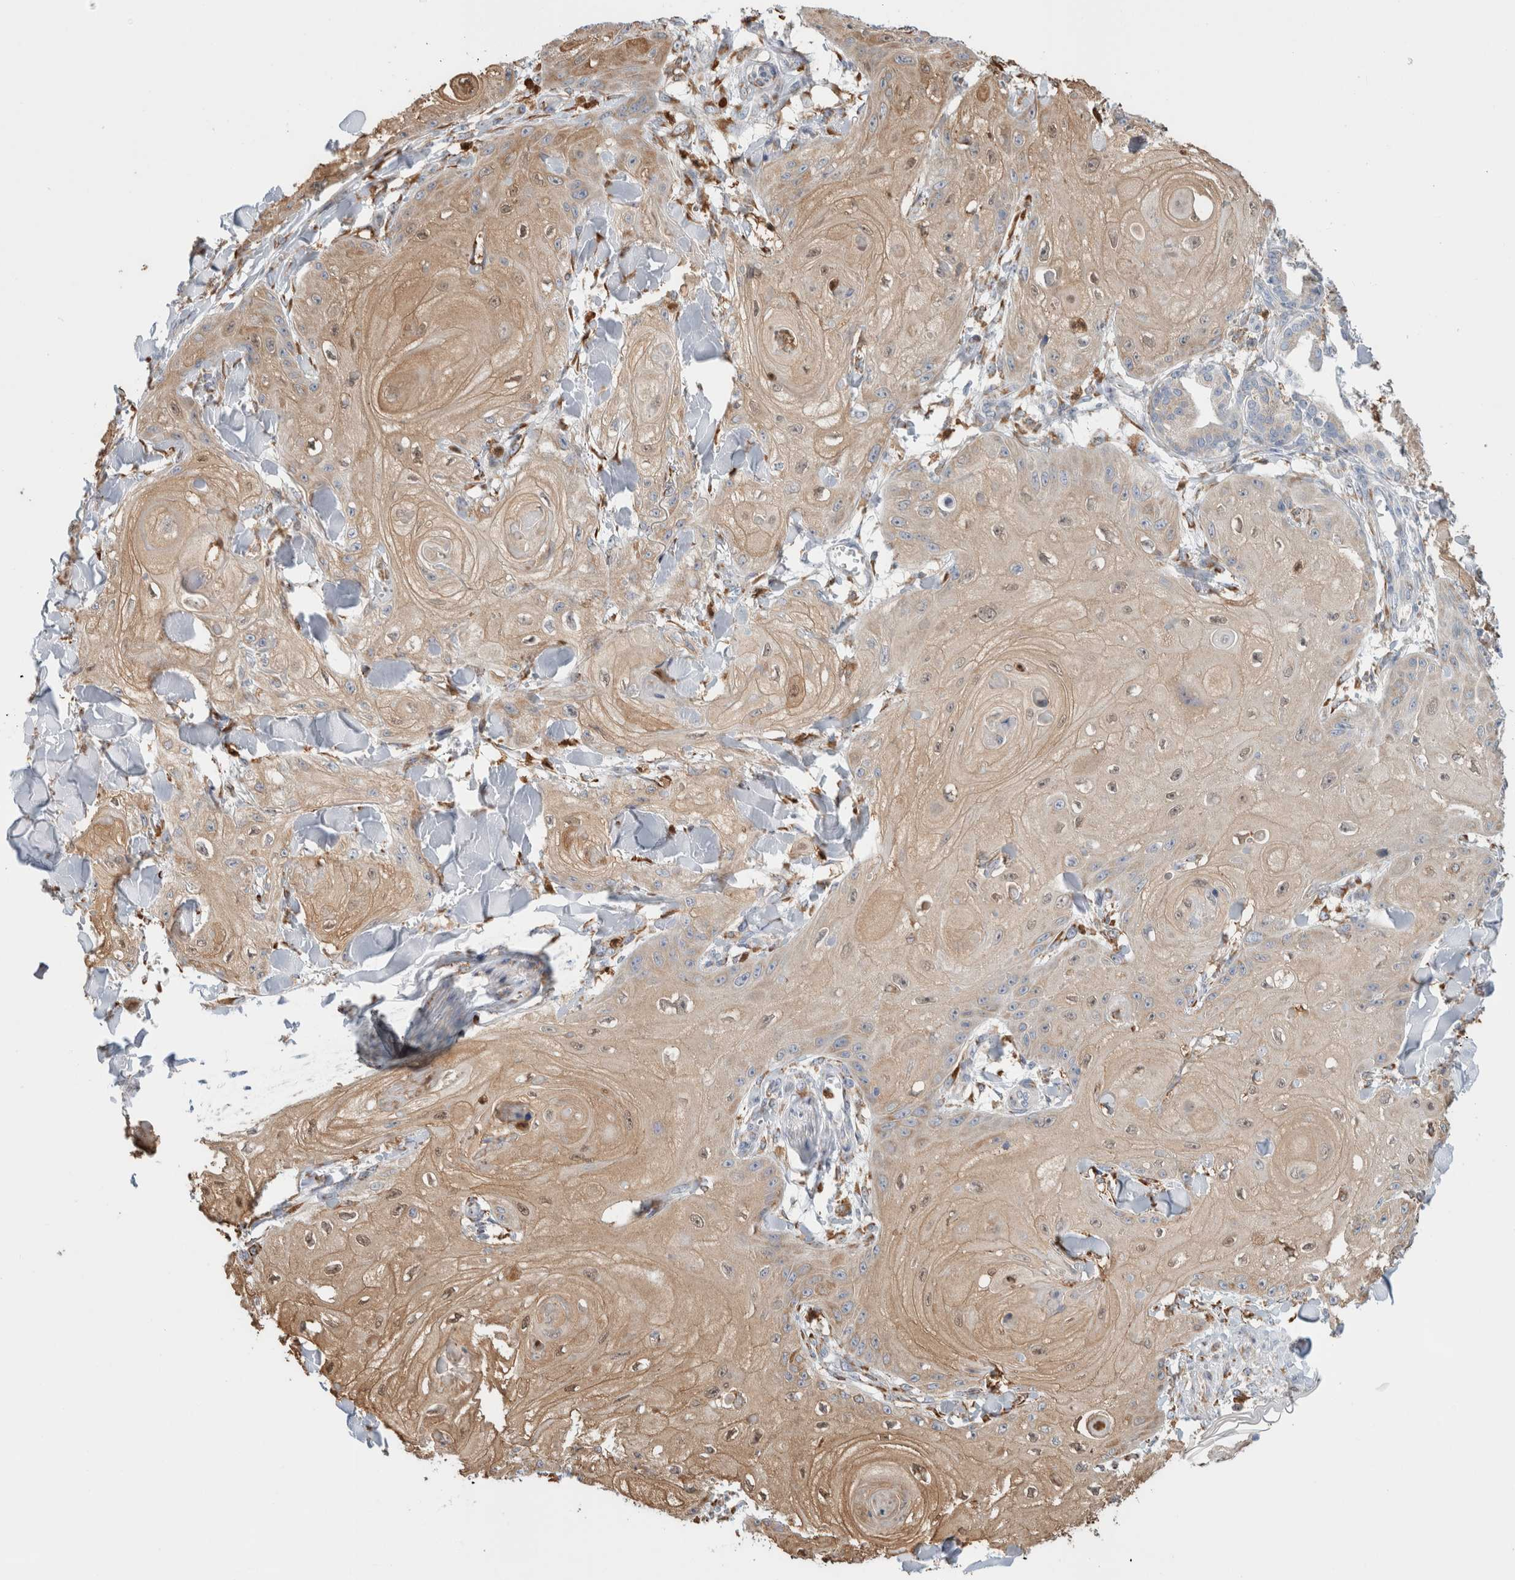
{"staining": {"intensity": "weak", "quantity": ">75%", "location": "cytoplasmic/membranous,nuclear"}, "tissue": "skin cancer", "cell_type": "Tumor cells", "image_type": "cancer", "snomed": [{"axis": "morphology", "description": "Squamous cell carcinoma, NOS"}, {"axis": "topography", "description": "Skin"}], "caption": "An image of human squamous cell carcinoma (skin) stained for a protein displays weak cytoplasmic/membranous and nuclear brown staining in tumor cells. Using DAB (brown) and hematoxylin (blue) stains, captured at high magnification using brightfield microscopy.", "gene": "P4HA1", "patient": {"sex": "male", "age": 74}}